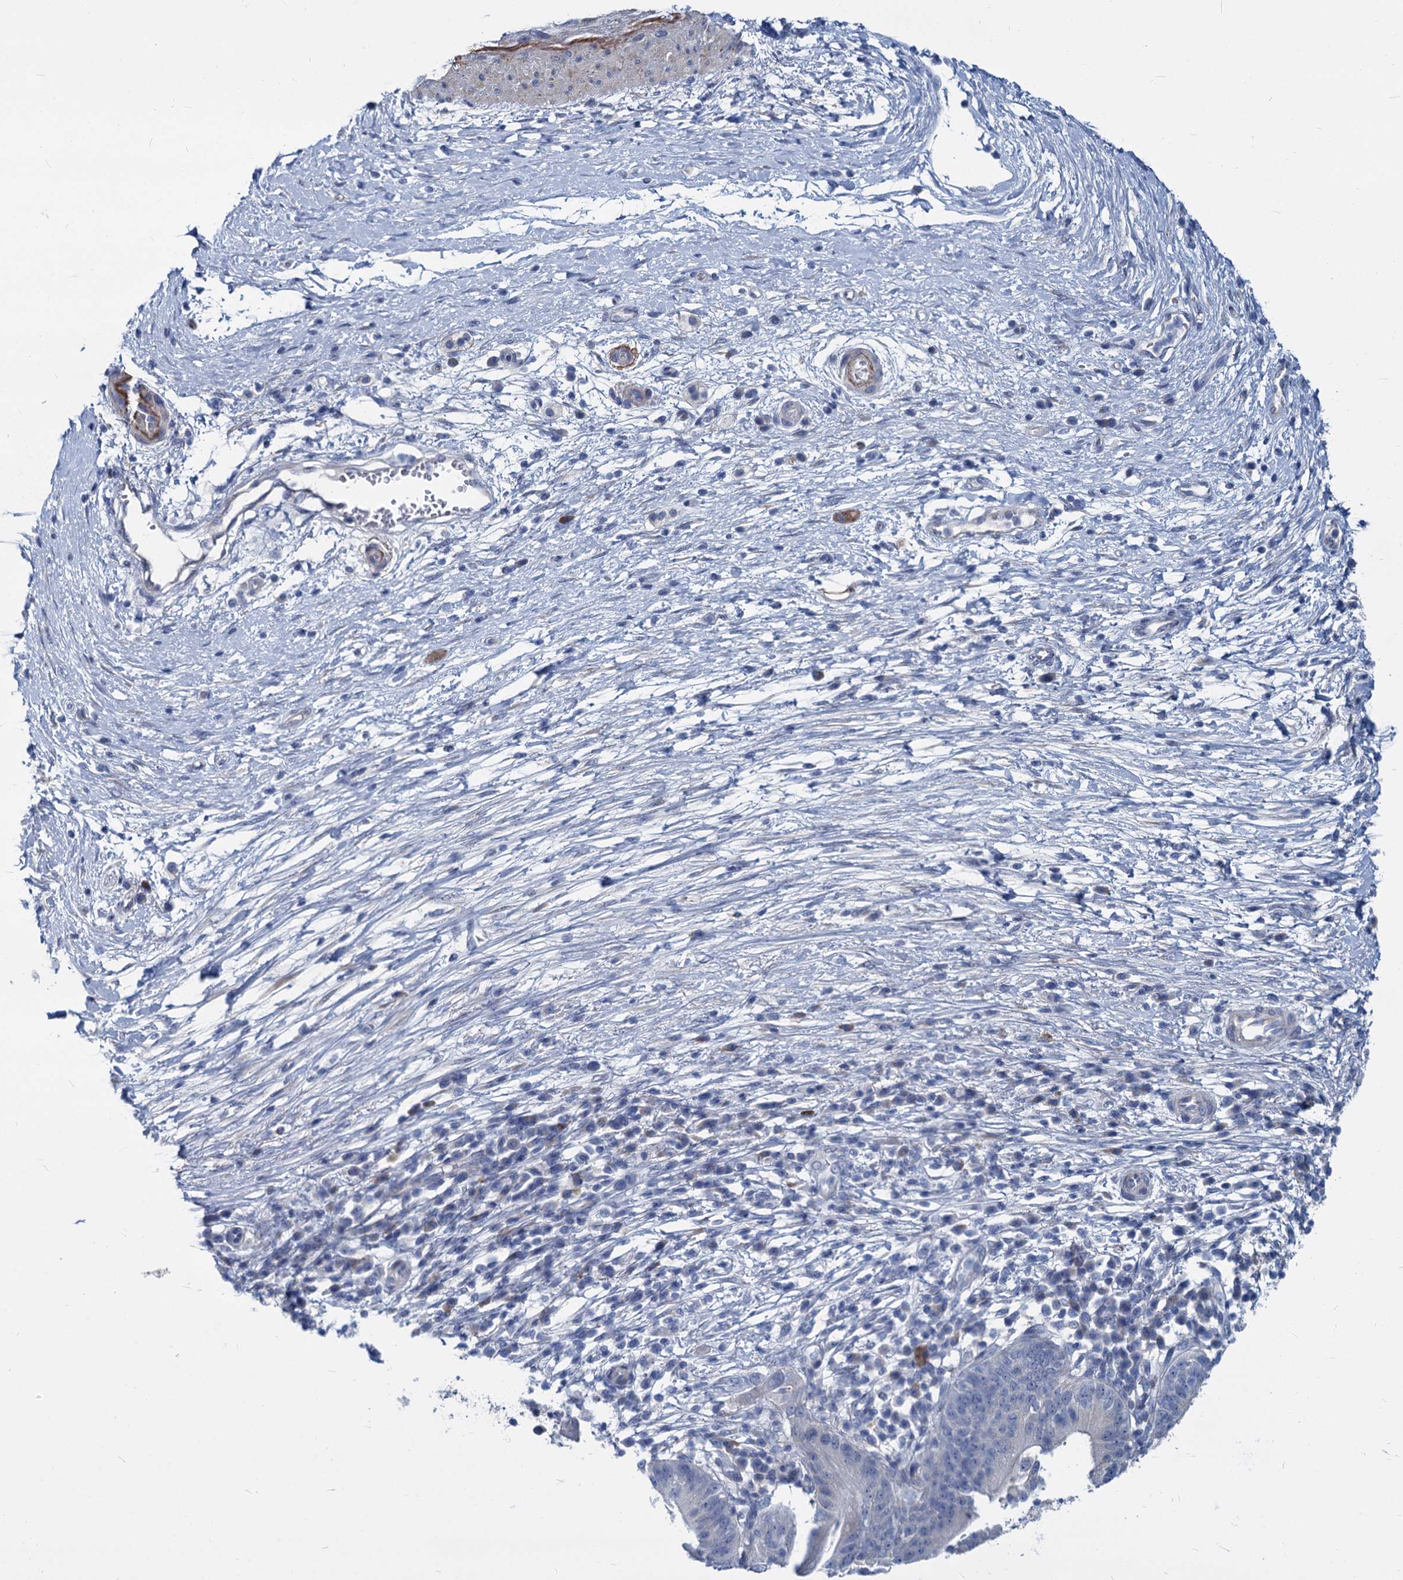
{"staining": {"intensity": "negative", "quantity": "none", "location": "none"}, "tissue": "pancreatic cancer", "cell_type": "Tumor cells", "image_type": "cancer", "snomed": [{"axis": "morphology", "description": "Adenocarcinoma, NOS"}, {"axis": "topography", "description": "Pancreas"}], "caption": "The image exhibits no significant expression in tumor cells of pancreatic cancer.", "gene": "GSTM3", "patient": {"sex": "male", "age": 68}}